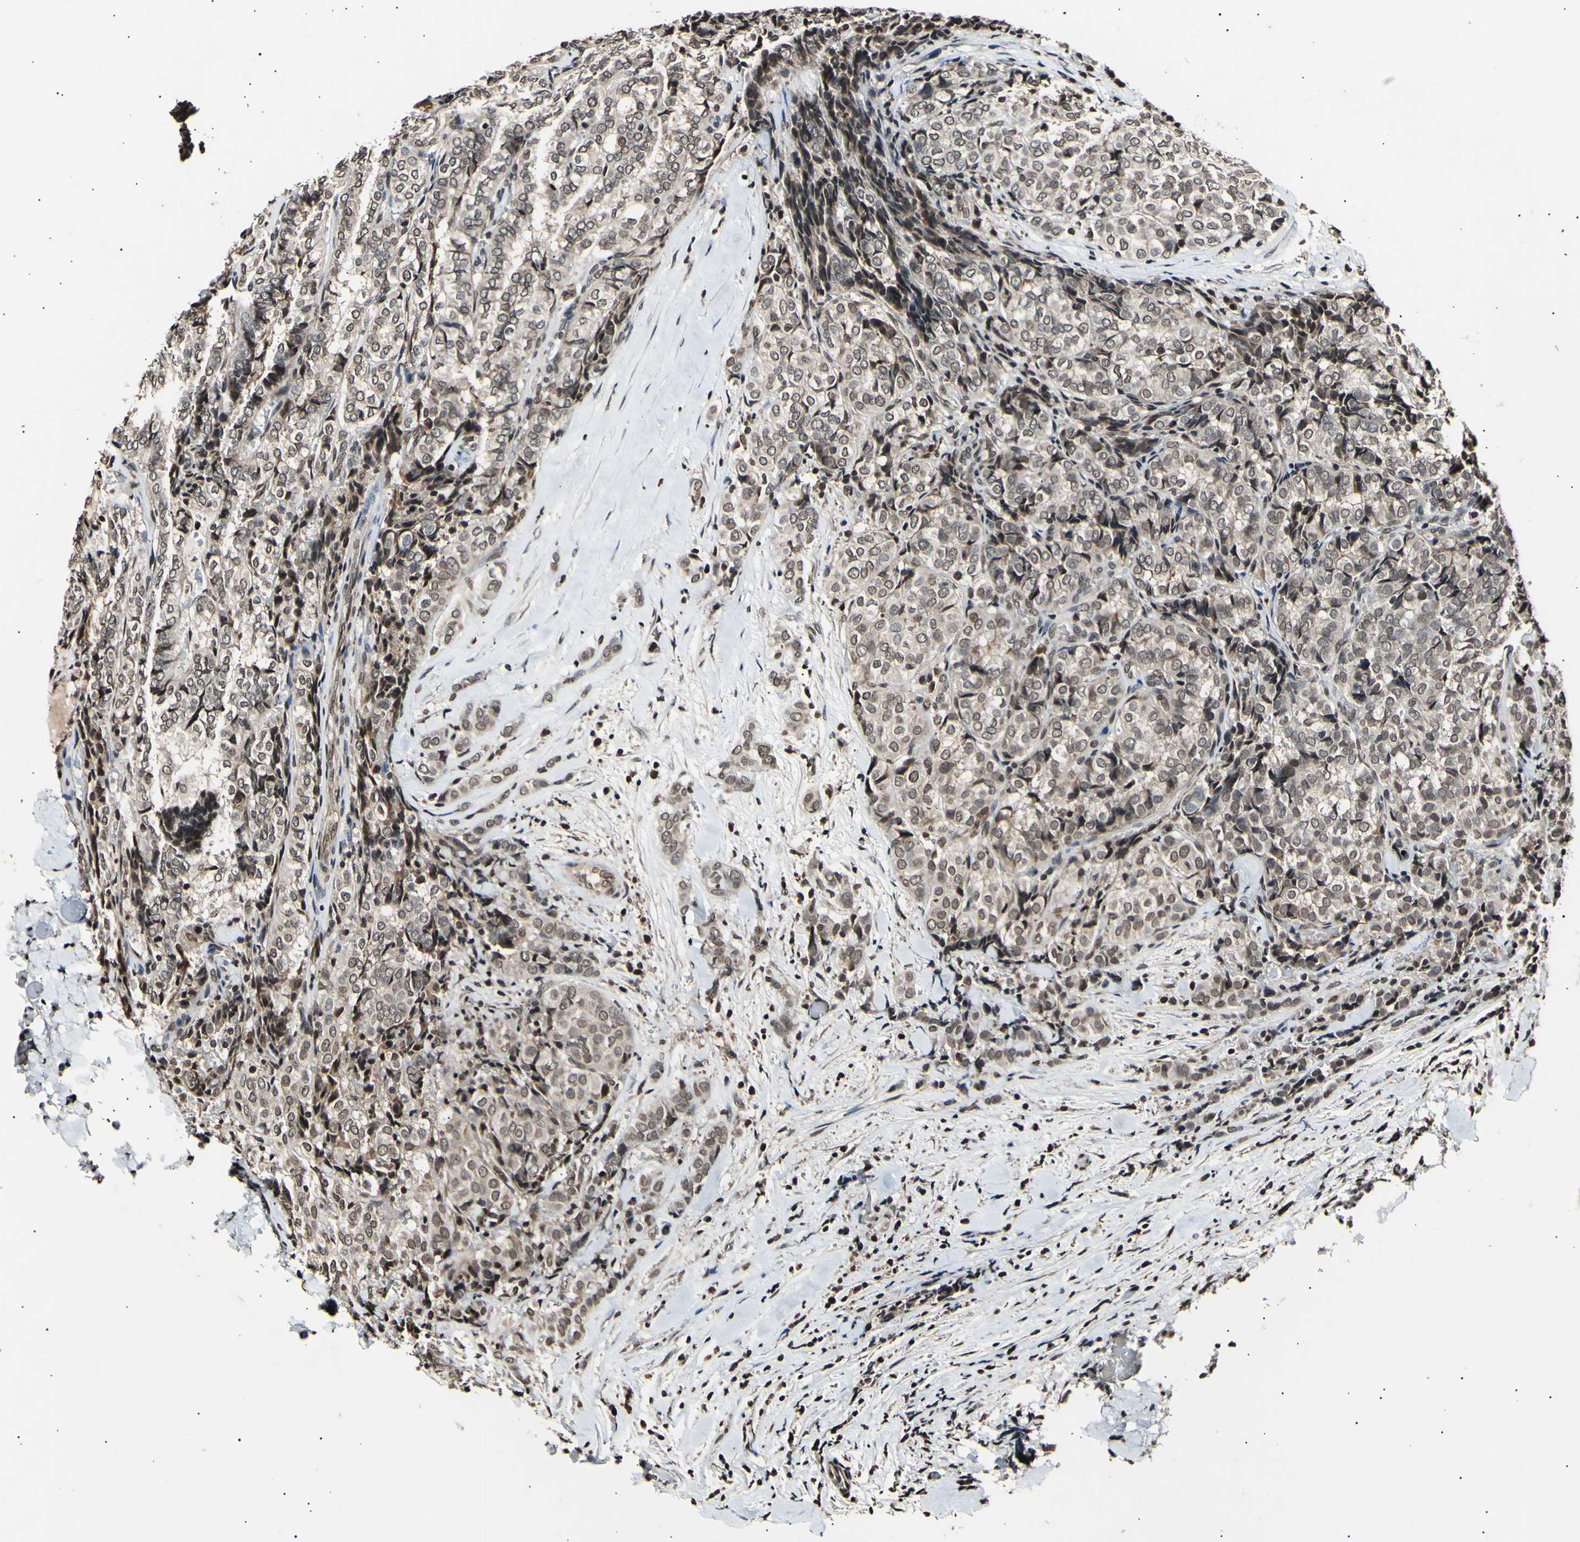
{"staining": {"intensity": "weak", "quantity": ">75%", "location": "cytoplasmic/membranous,nuclear"}, "tissue": "thyroid cancer", "cell_type": "Tumor cells", "image_type": "cancer", "snomed": [{"axis": "morphology", "description": "Normal tissue, NOS"}, {"axis": "morphology", "description": "Papillary adenocarcinoma, NOS"}, {"axis": "topography", "description": "Thyroid gland"}], "caption": "Thyroid papillary adenocarcinoma stained with DAB immunohistochemistry displays low levels of weak cytoplasmic/membranous and nuclear staining in about >75% of tumor cells.", "gene": "ANAPC7", "patient": {"sex": "female", "age": 30}}